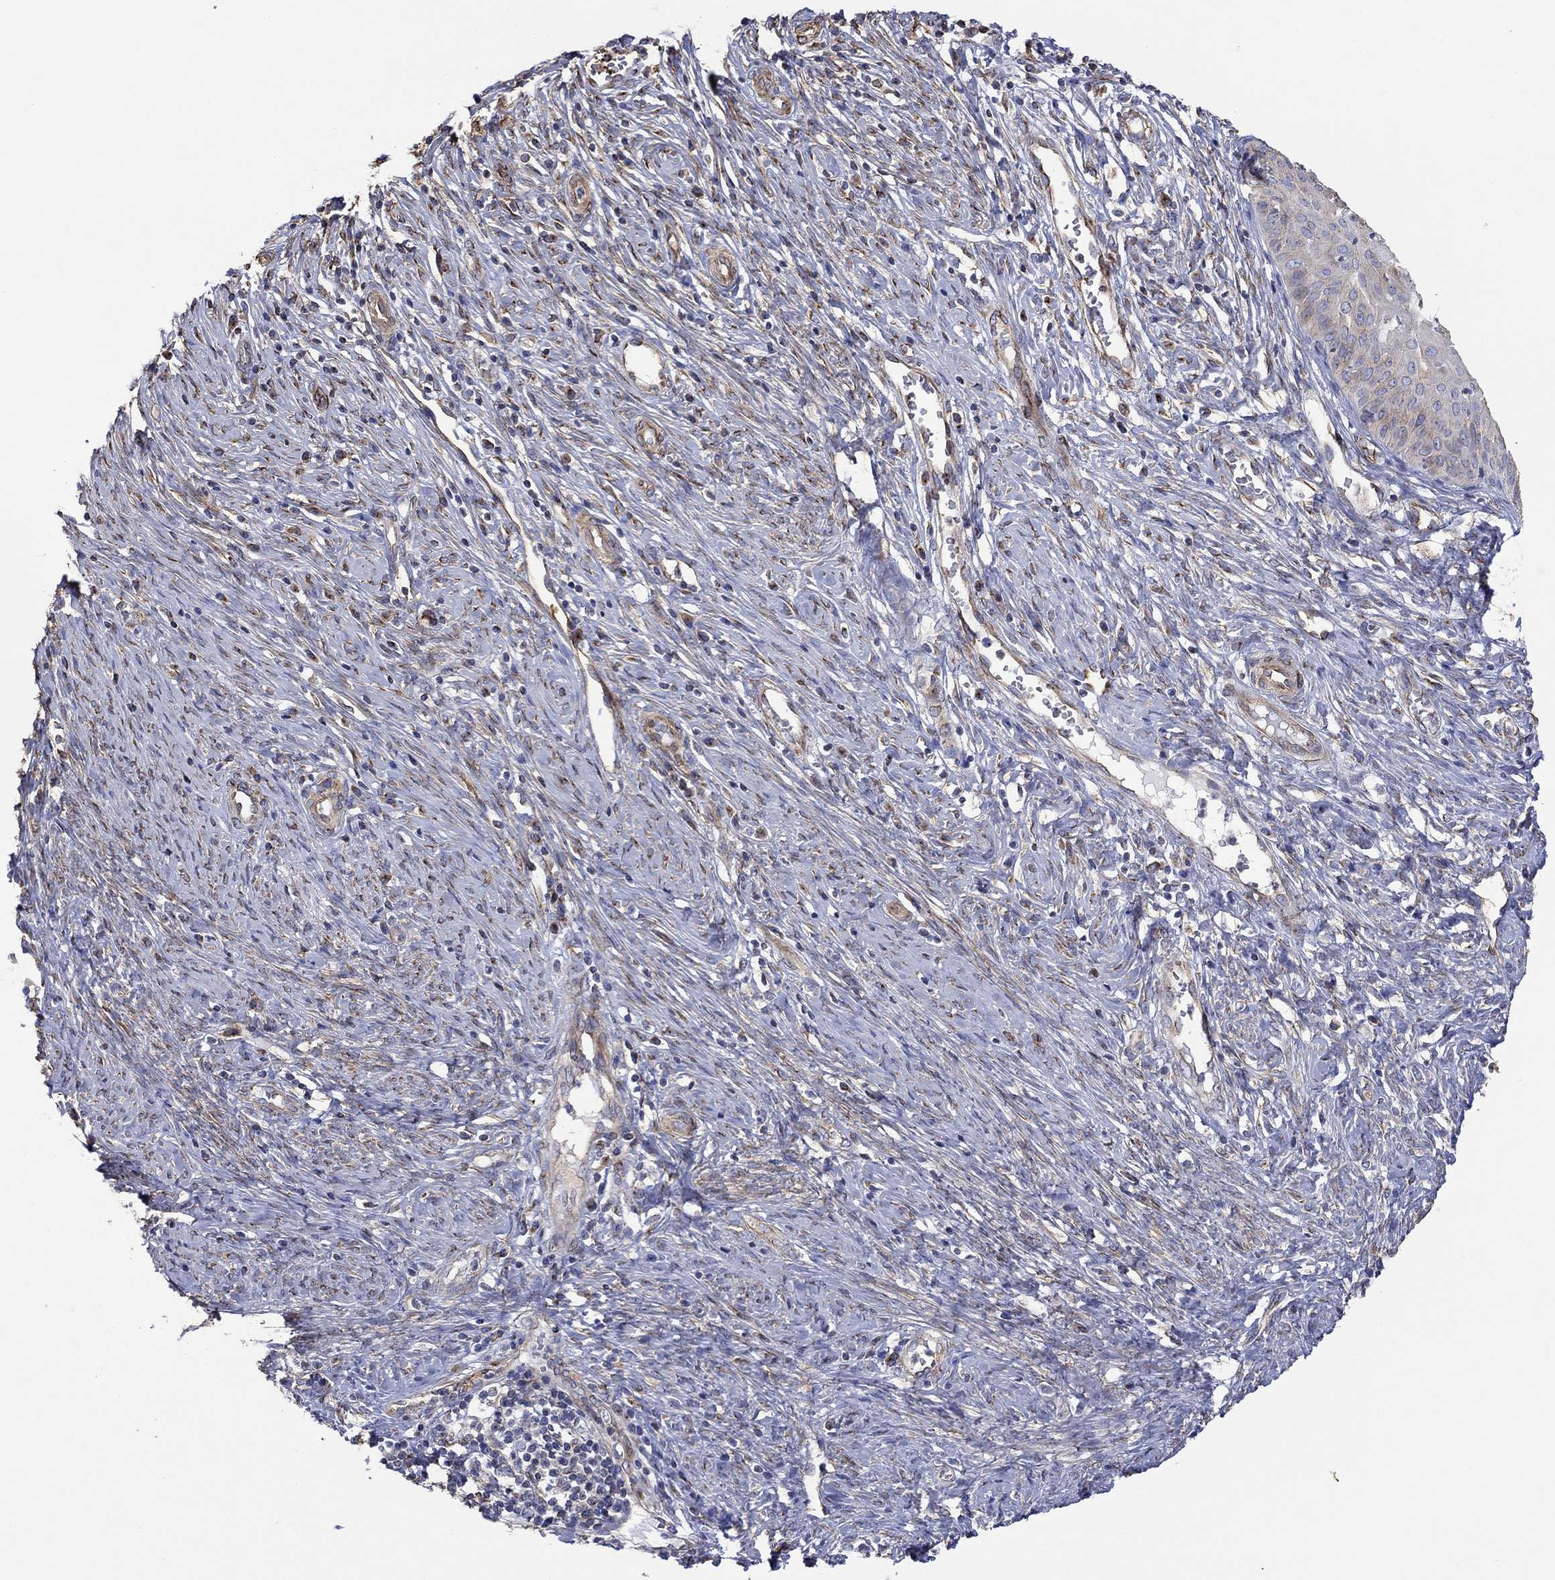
{"staining": {"intensity": "weak", "quantity": "25%-75%", "location": "cytoplasmic/membranous"}, "tissue": "cervical cancer", "cell_type": "Tumor cells", "image_type": "cancer", "snomed": [{"axis": "morphology", "description": "Normal tissue, NOS"}, {"axis": "morphology", "description": "Squamous cell carcinoma, NOS"}, {"axis": "topography", "description": "Cervix"}], "caption": "Tumor cells display weak cytoplasmic/membranous staining in approximately 25%-75% of cells in cervical squamous cell carcinoma.", "gene": "TPRN", "patient": {"sex": "female", "age": 39}}